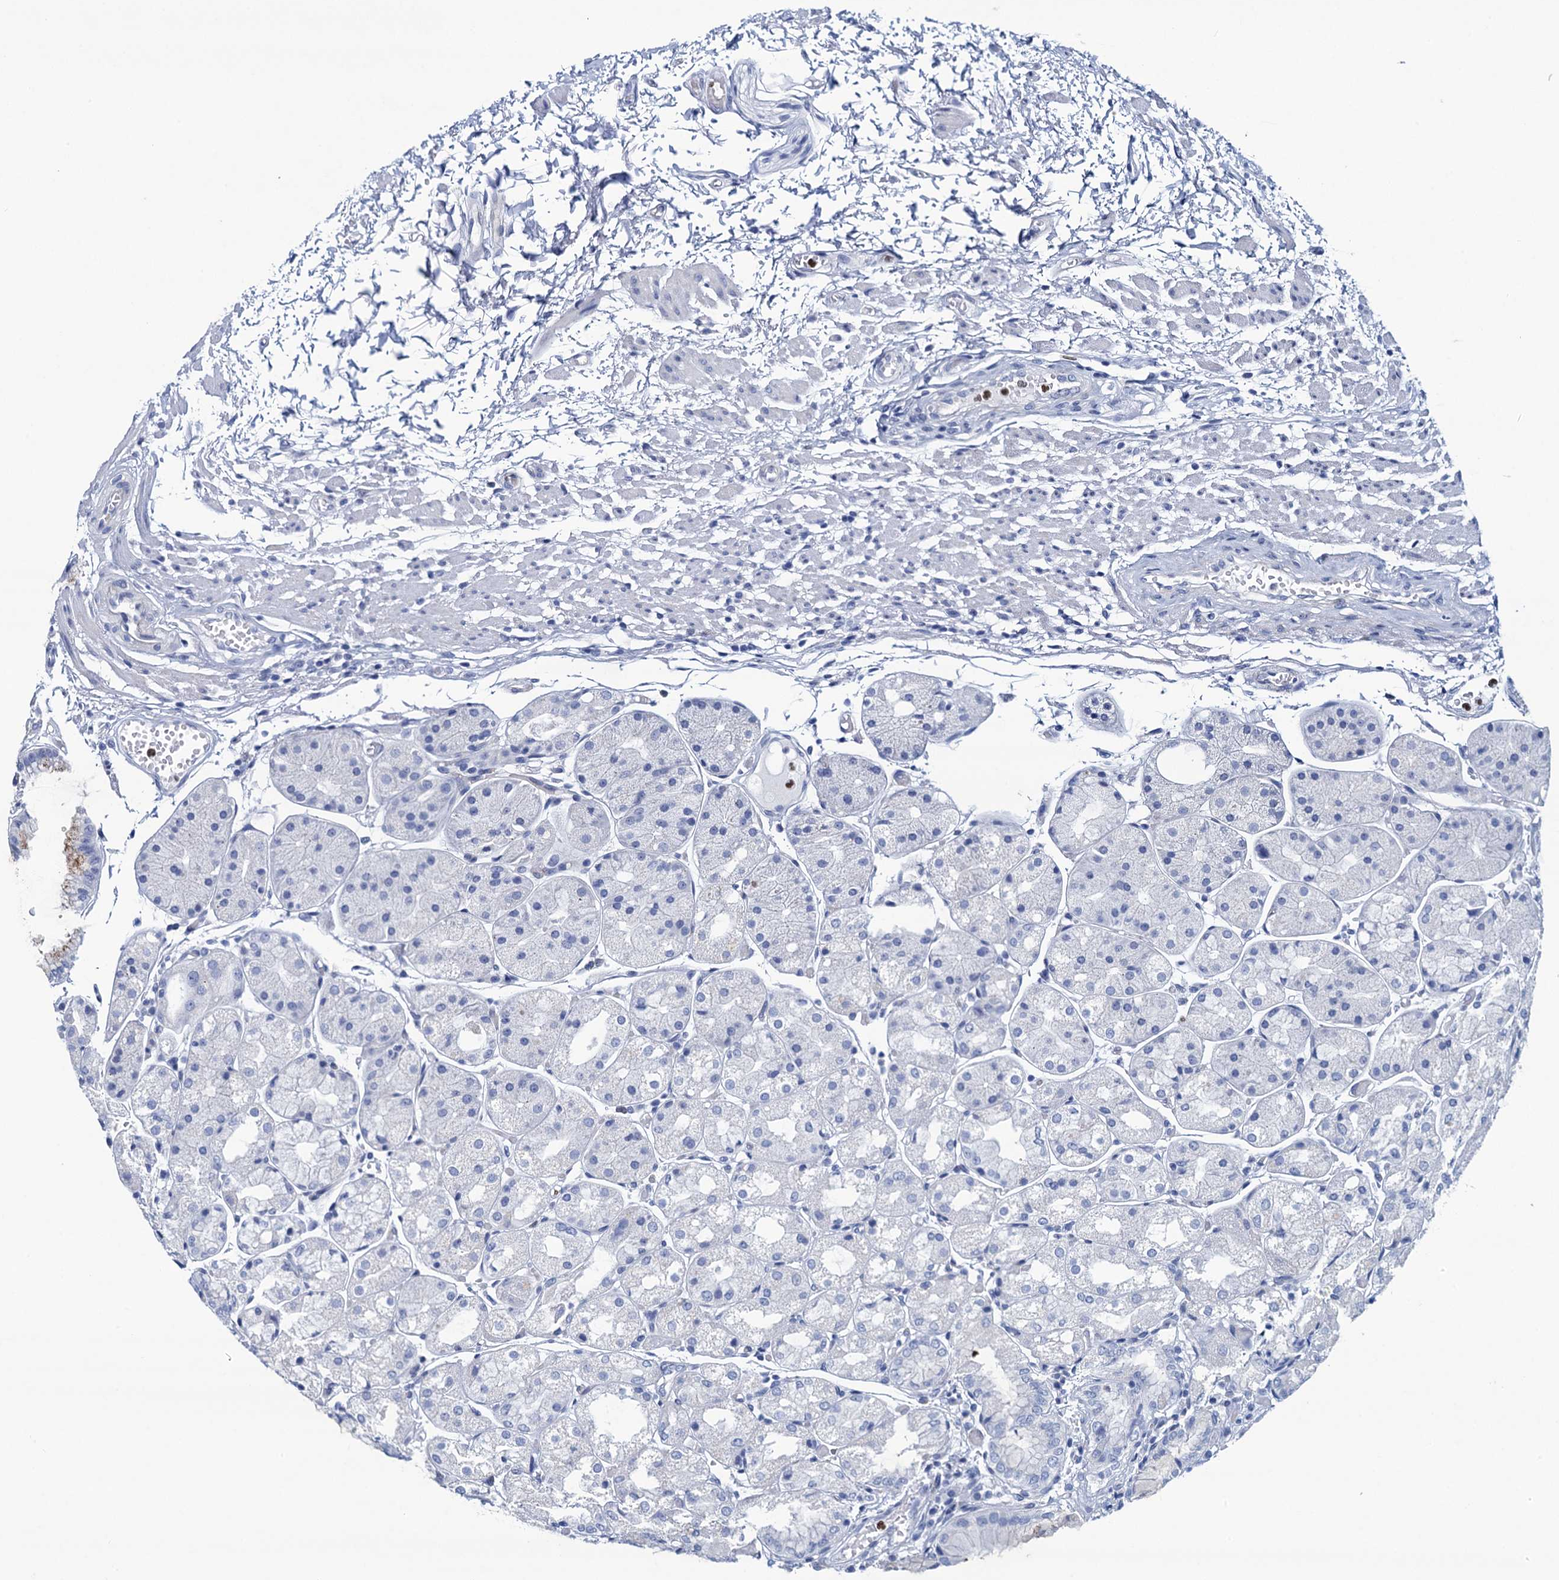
{"staining": {"intensity": "moderate", "quantity": "<25%", "location": "cytoplasmic/membranous"}, "tissue": "stomach", "cell_type": "Glandular cells", "image_type": "normal", "snomed": [{"axis": "morphology", "description": "Normal tissue, NOS"}, {"axis": "topography", "description": "Stomach, upper"}], "caption": "There is low levels of moderate cytoplasmic/membranous expression in glandular cells of unremarkable stomach, as demonstrated by immunohistochemical staining (brown color).", "gene": "RHCG", "patient": {"sex": "male", "age": 72}}